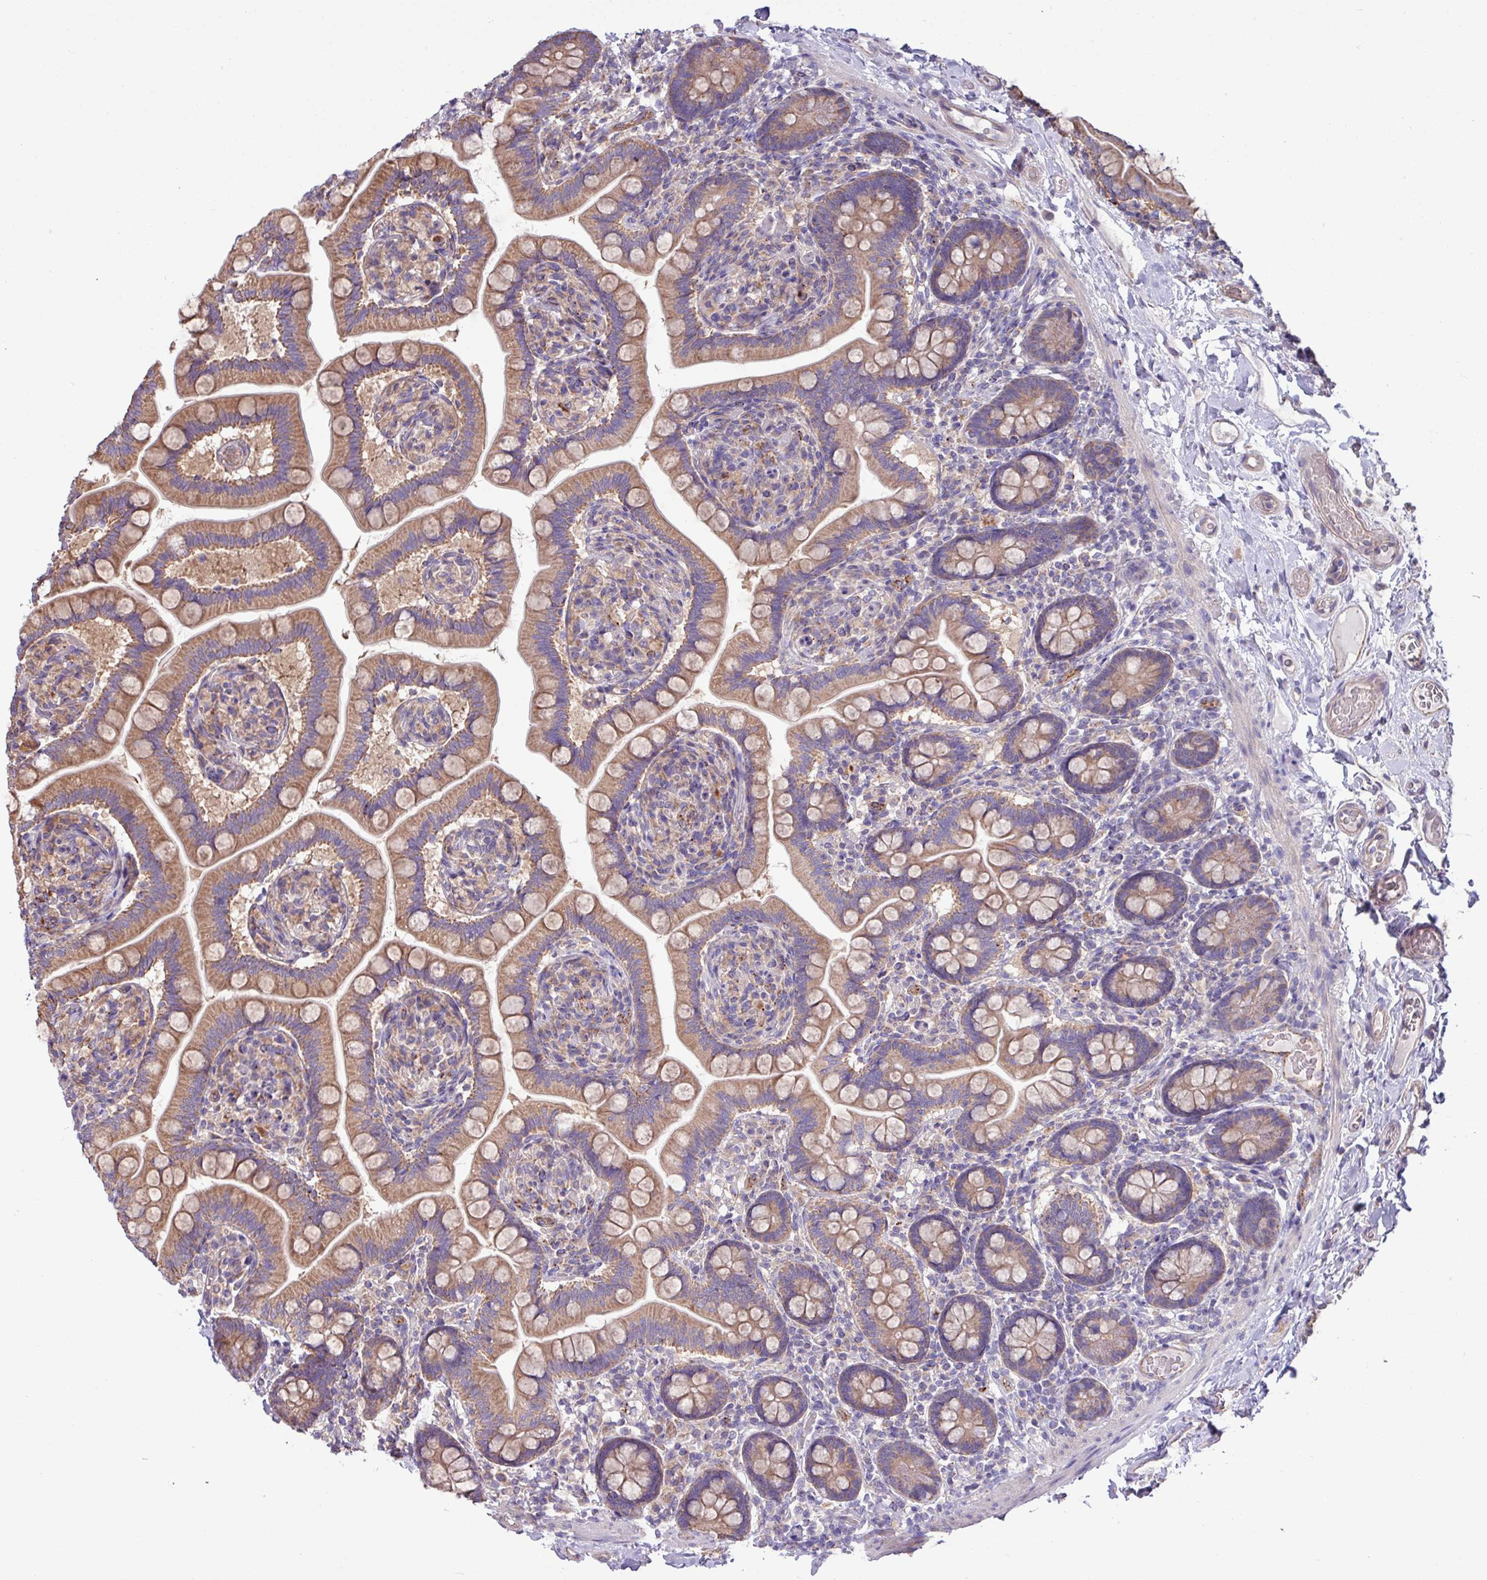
{"staining": {"intensity": "moderate", "quantity": ">75%", "location": "cytoplasmic/membranous"}, "tissue": "small intestine", "cell_type": "Glandular cells", "image_type": "normal", "snomed": [{"axis": "morphology", "description": "Normal tissue, NOS"}, {"axis": "topography", "description": "Small intestine"}], "caption": "This micrograph demonstrates immunohistochemistry (IHC) staining of normal human small intestine, with medium moderate cytoplasmic/membranous expression in about >75% of glandular cells.", "gene": "PPM1J", "patient": {"sex": "female", "age": 64}}